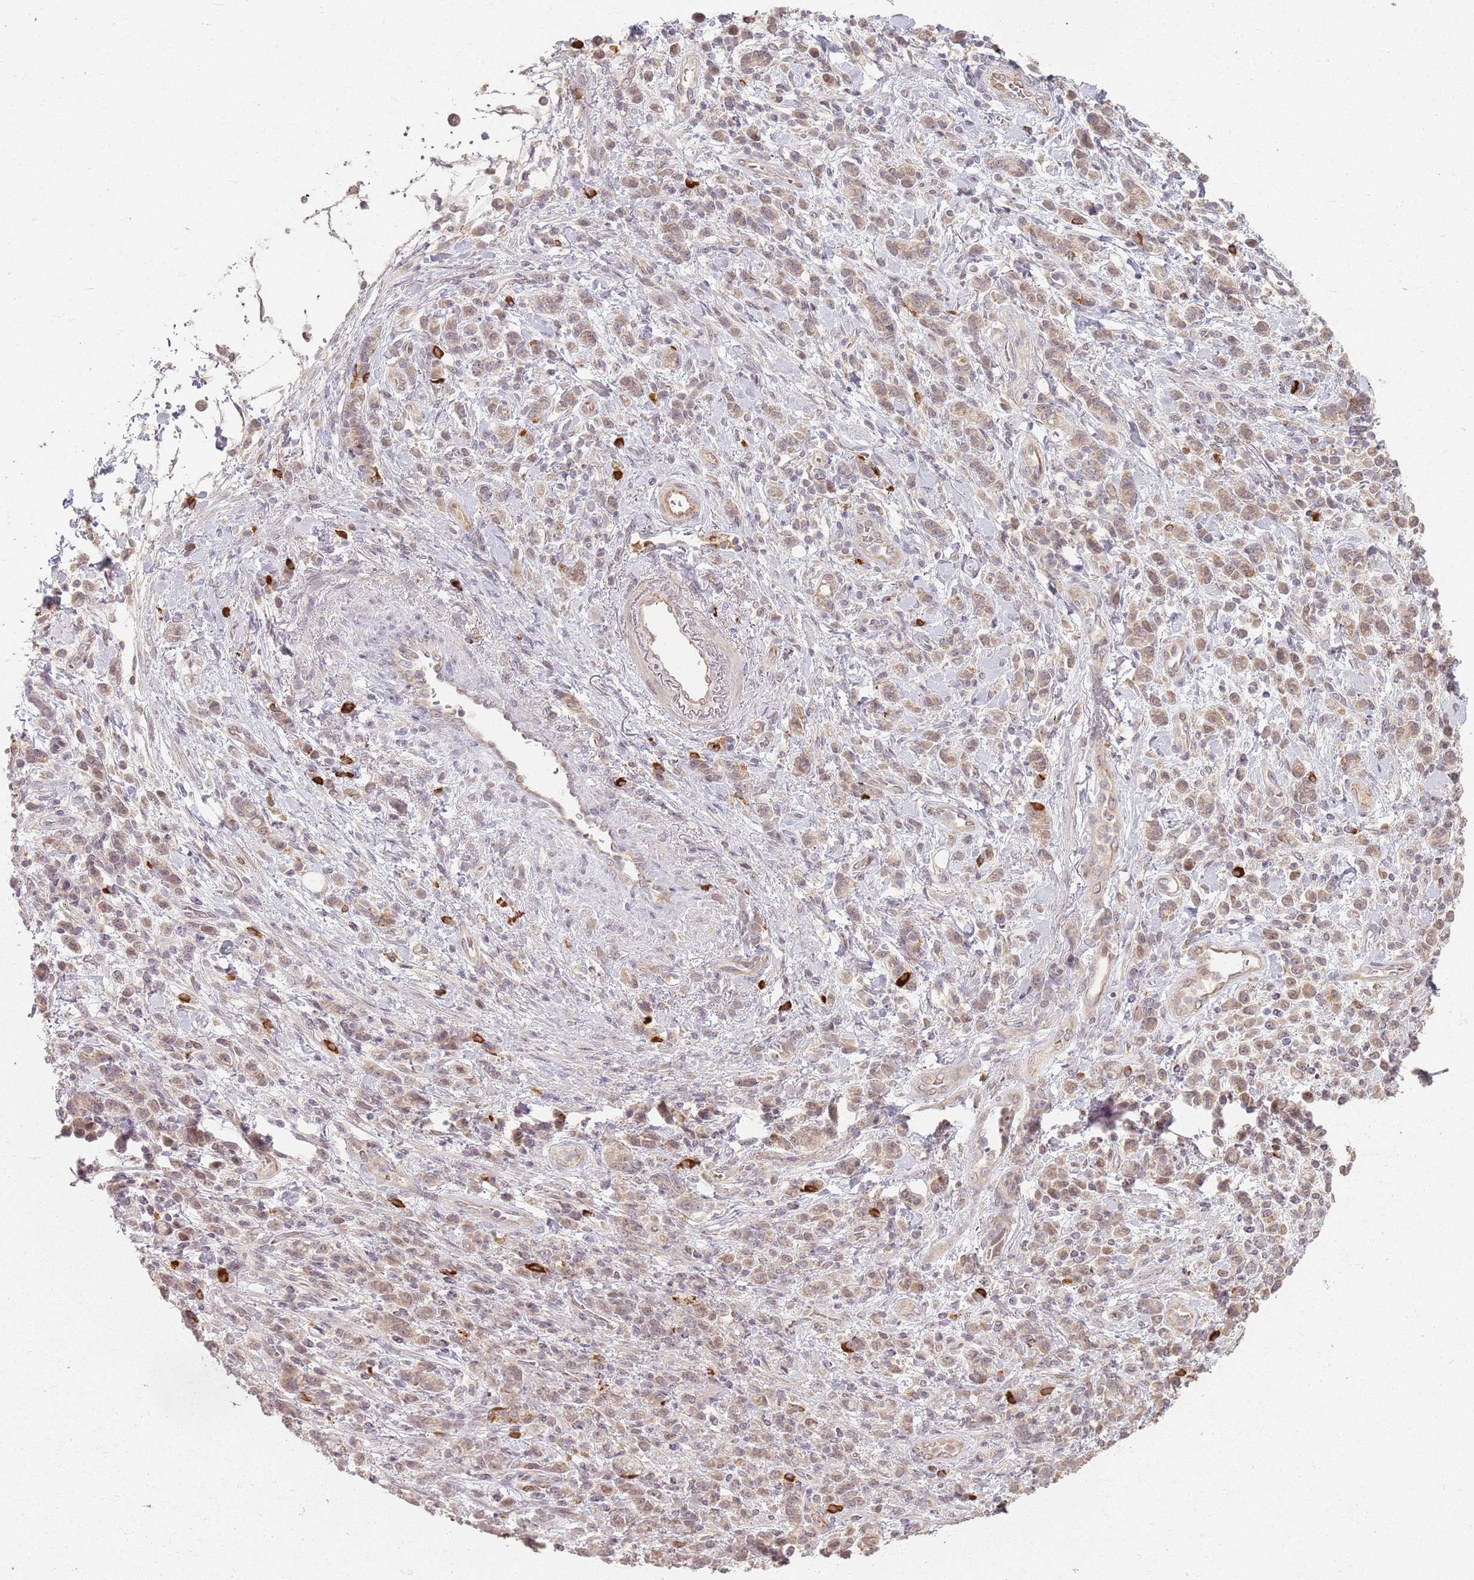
{"staining": {"intensity": "weak", "quantity": ">75%", "location": "cytoplasmic/membranous"}, "tissue": "stomach cancer", "cell_type": "Tumor cells", "image_type": "cancer", "snomed": [{"axis": "morphology", "description": "Adenocarcinoma, NOS"}, {"axis": "topography", "description": "Stomach"}], "caption": "Immunohistochemistry (IHC) staining of stomach cancer (adenocarcinoma), which demonstrates low levels of weak cytoplasmic/membranous staining in approximately >75% of tumor cells indicating weak cytoplasmic/membranous protein expression. The staining was performed using DAB (brown) for protein detection and nuclei were counterstained in hematoxylin (blue).", "gene": "CCDC168", "patient": {"sex": "male", "age": 77}}